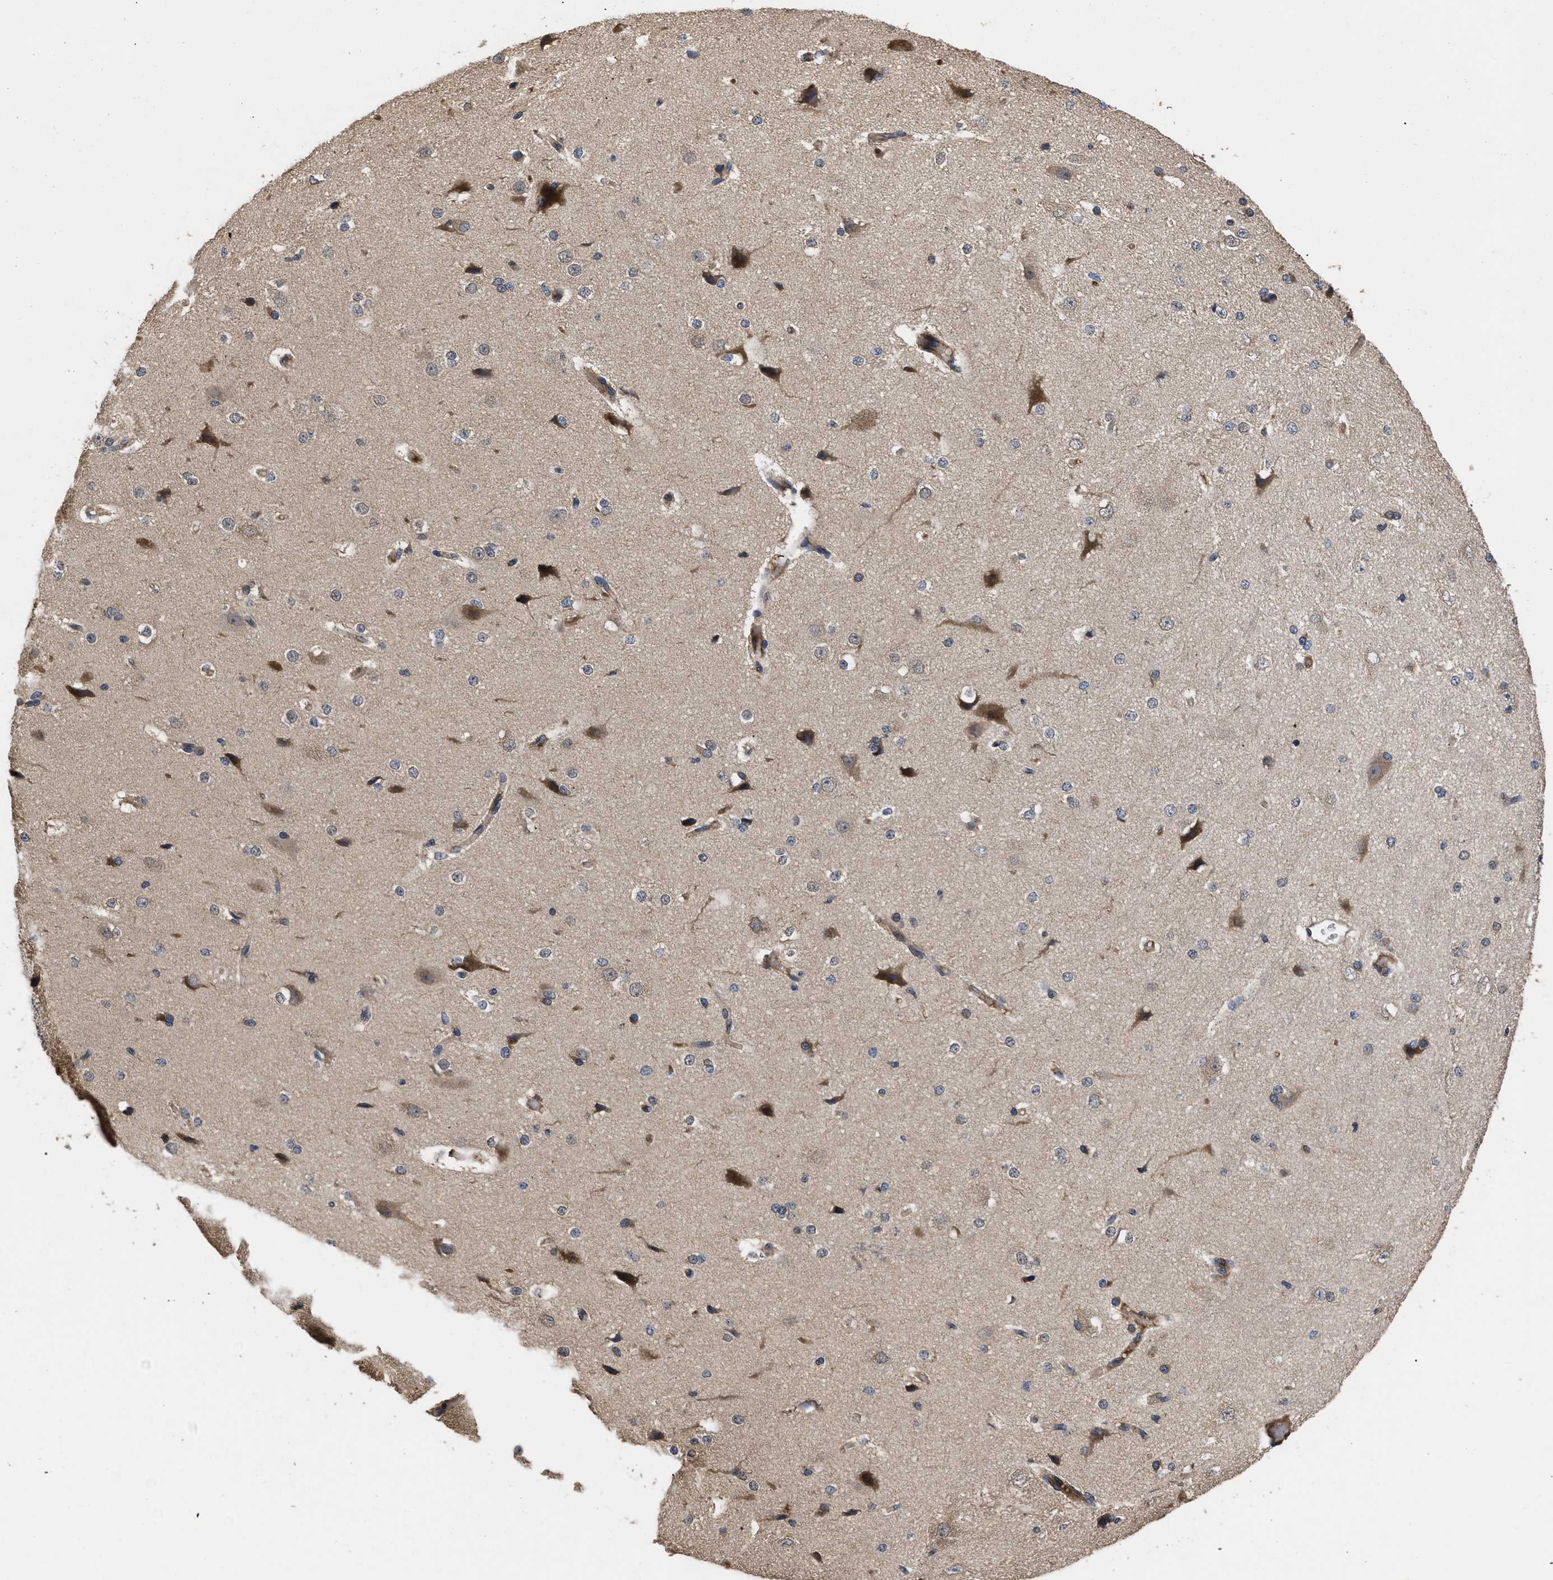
{"staining": {"intensity": "weak", "quantity": "25%-75%", "location": "cytoplasmic/membranous"}, "tissue": "cerebral cortex", "cell_type": "Endothelial cells", "image_type": "normal", "snomed": [{"axis": "morphology", "description": "Normal tissue, NOS"}, {"axis": "morphology", "description": "Developmental malformation"}, {"axis": "topography", "description": "Cerebral cortex"}], "caption": "DAB immunohistochemical staining of unremarkable human cerebral cortex displays weak cytoplasmic/membranous protein positivity in approximately 25%-75% of endothelial cells.", "gene": "LRRC3", "patient": {"sex": "female", "age": 30}}